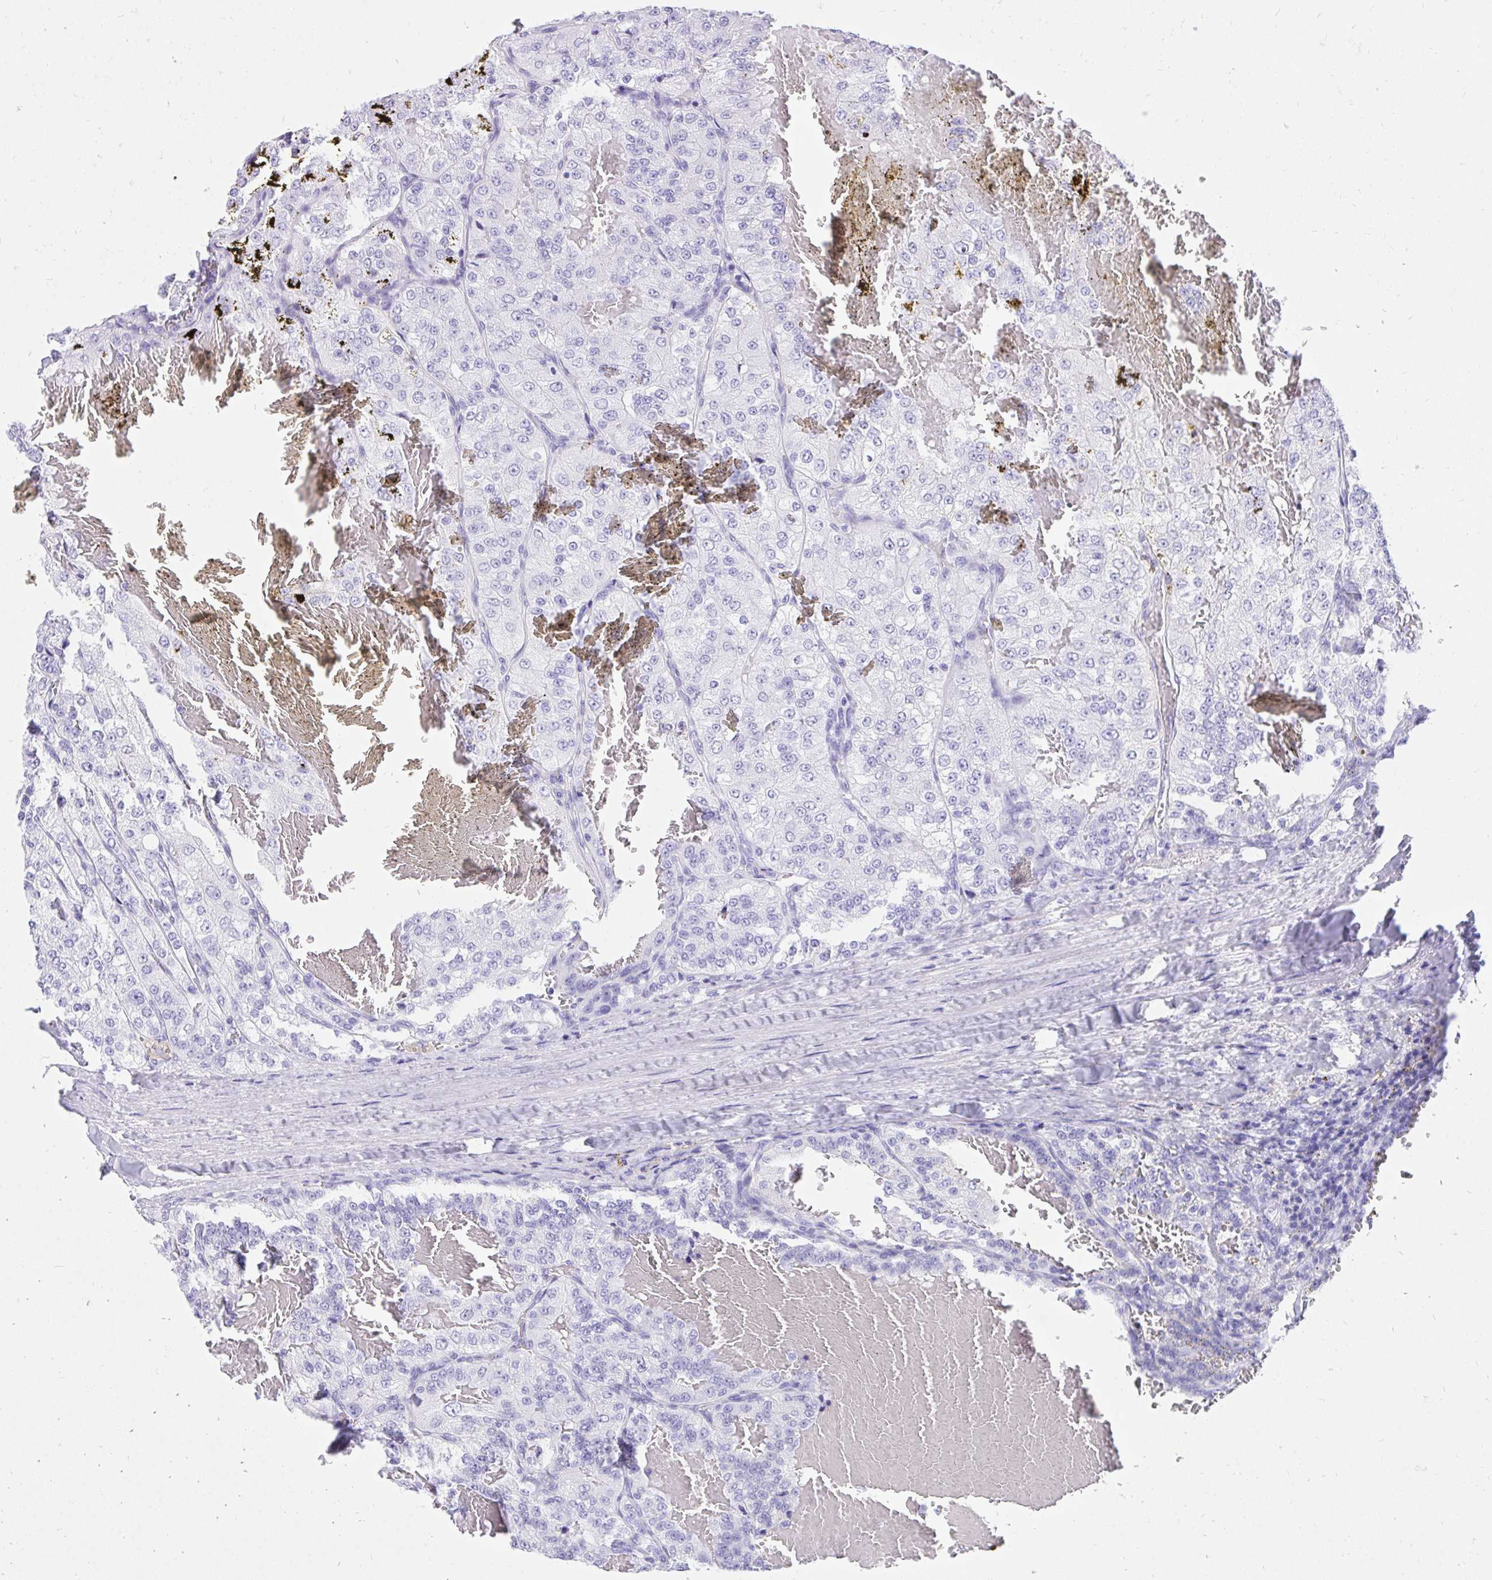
{"staining": {"intensity": "negative", "quantity": "none", "location": "none"}, "tissue": "renal cancer", "cell_type": "Tumor cells", "image_type": "cancer", "snomed": [{"axis": "morphology", "description": "Adenocarcinoma, NOS"}, {"axis": "topography", "description": "Kidney"}], "caption": "High magnification brightfield microscopy of renal cancer stained with DAB (brown) and counterstained with hematoxylin (blue): tumor cells show no significant staining.", "gene": "KCNN4", "patient": {"sex": "female", "age": 63}}